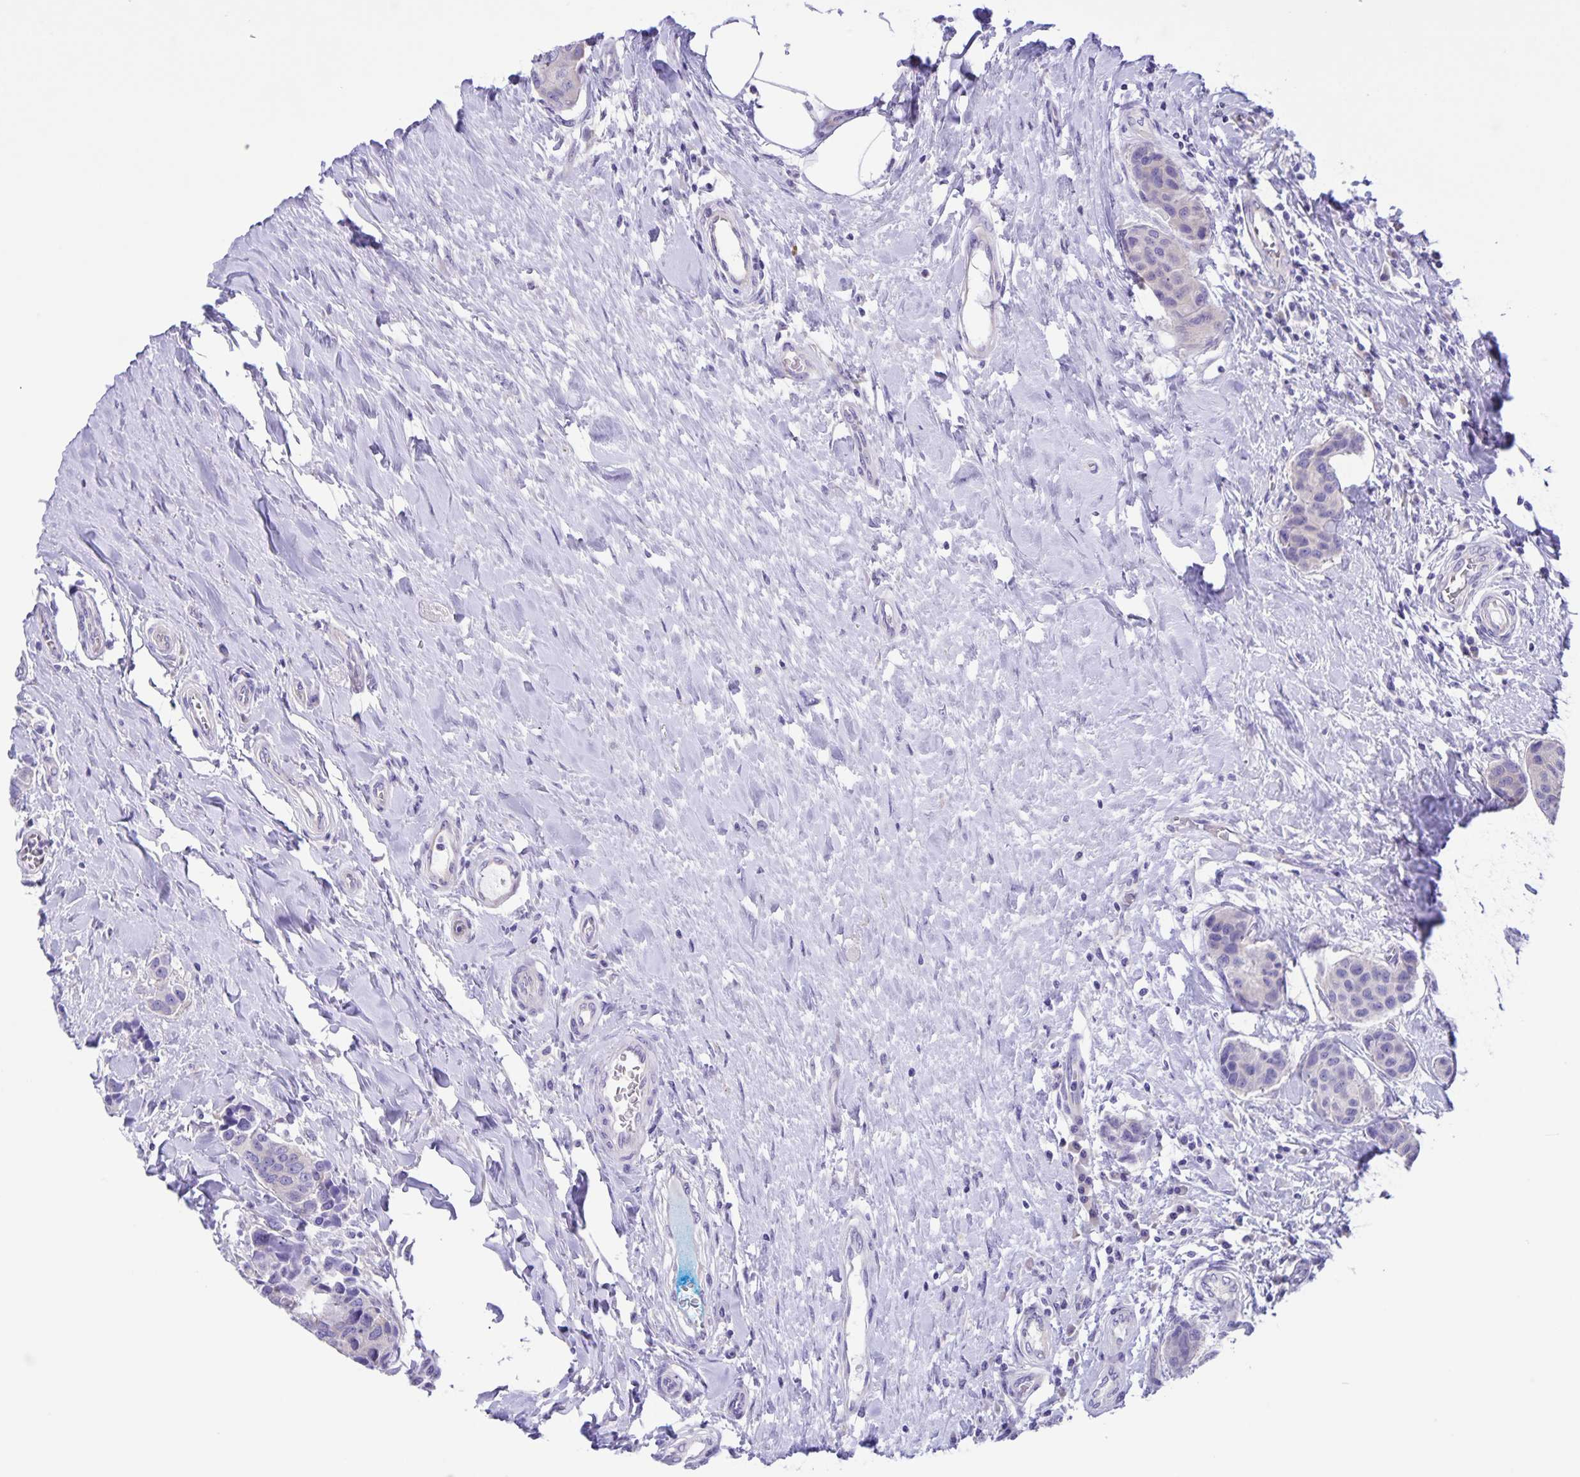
{"staining": {"intensity": "negative", "quantity": "none", "location": "none"}, "tissue": "breast cancer", "cell_type": "Tumor cells", "image_type": "cancer", "snomed": [{"axis": "morphology", "description": "Duct carcinoma"}, {"axis": "topography", "description": "Breast"}], "caption": "Tumor cells are negative for protein expression in human breast cancer.", "gene": "CAPSL", "patient": {"sex": "female", "age": 80}}